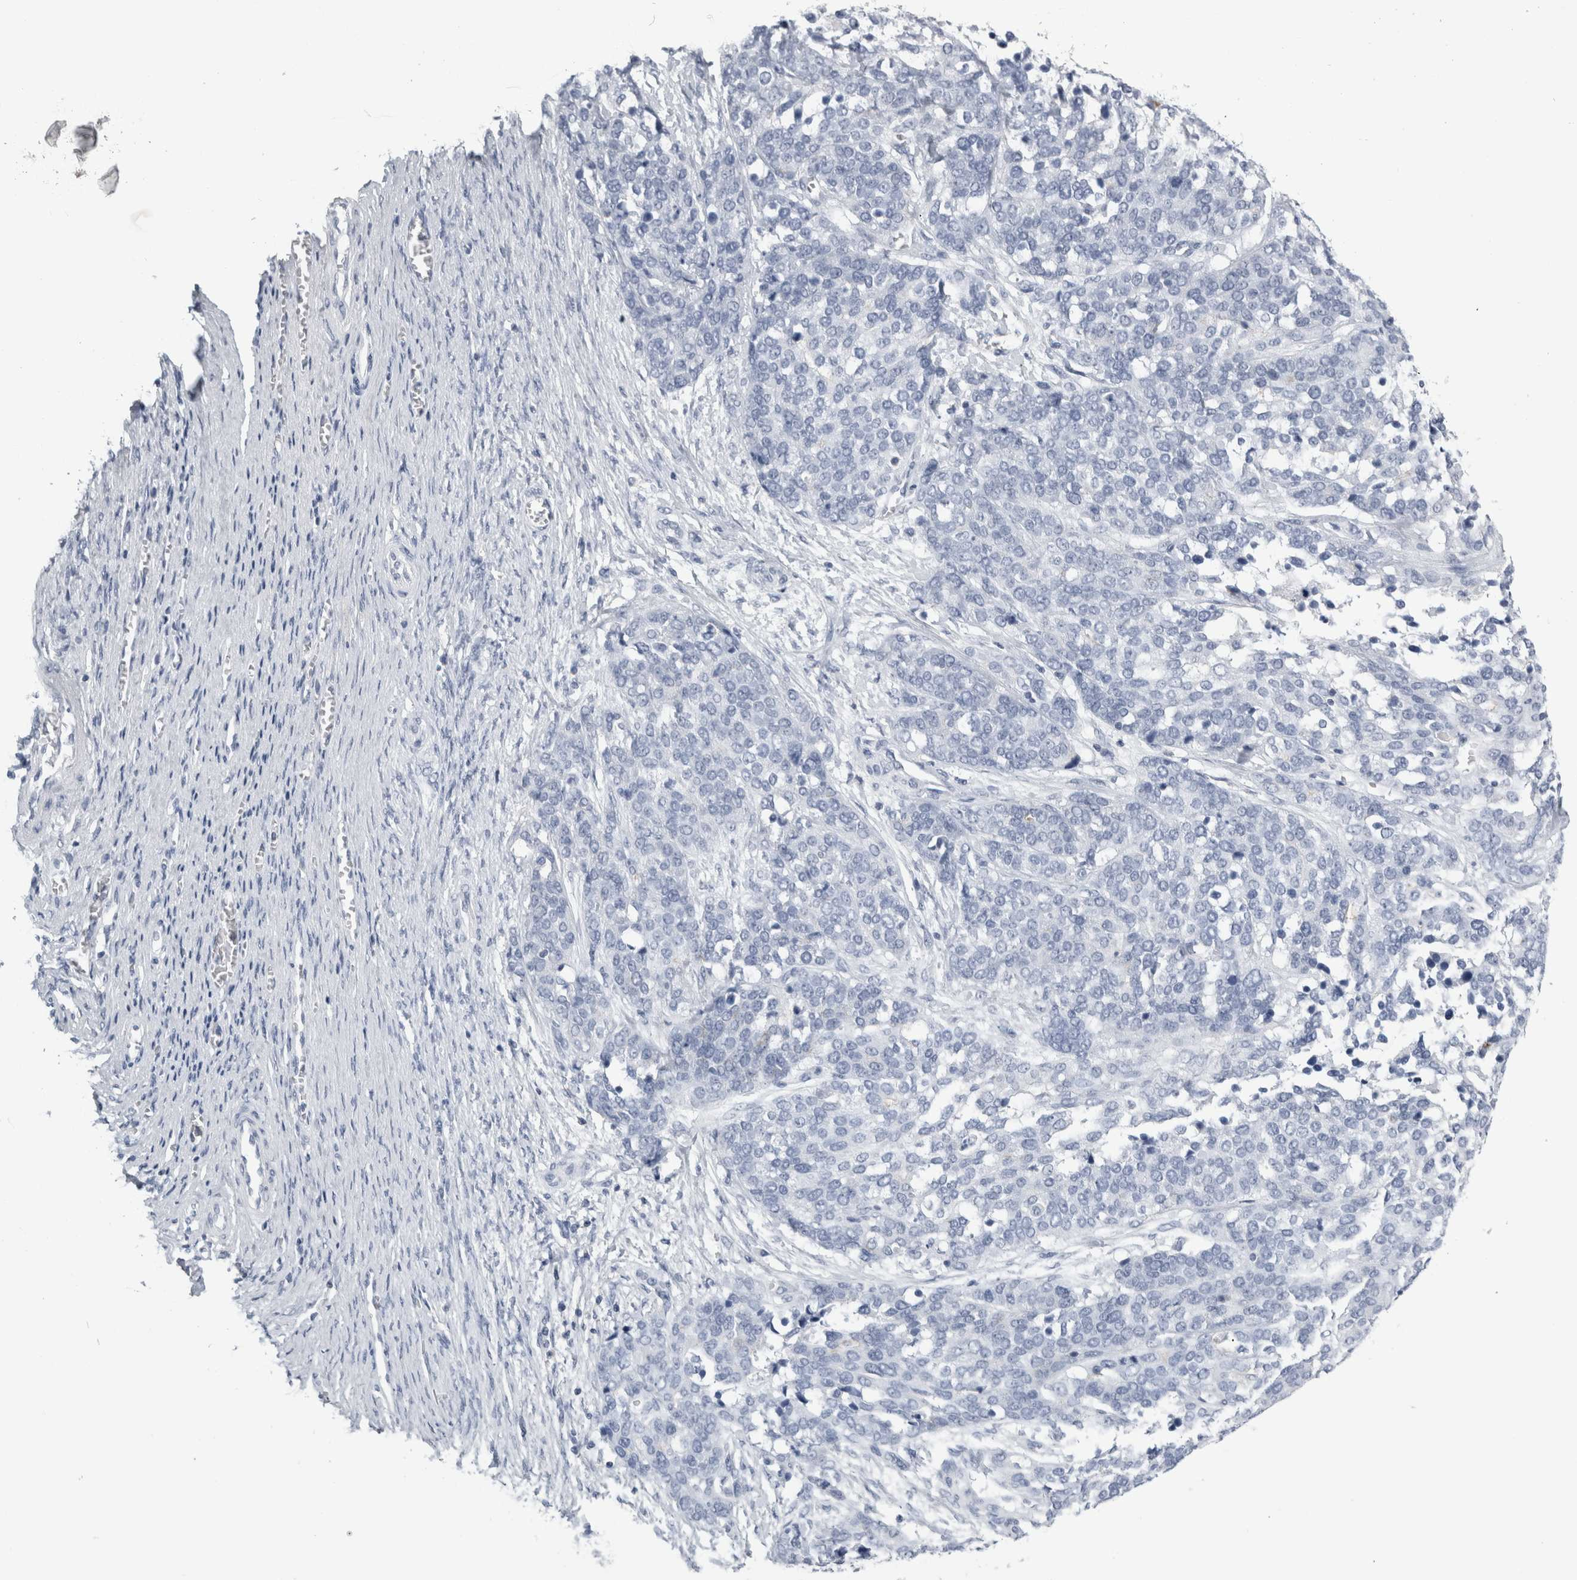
{"staining": {"intensity": "negative", "quantity": "none", "location": "none"}, "tissue": "ovarian cancer", "cell_type": "Tumor cells", "image_type": "cancer", "snomed": [{"axis": "morphology", "description": "Cystadenocarcinoma, serous, NOS"}, {"axis": "topography", "description": "Ovary"}], "caption": "This is an IHC photomicrograph of ovarian serous cystadenocarcinoma. There is no staining in tumor cells.", "gene": "ANKFY1", "patient": {"sex": "female", "age": 44}}